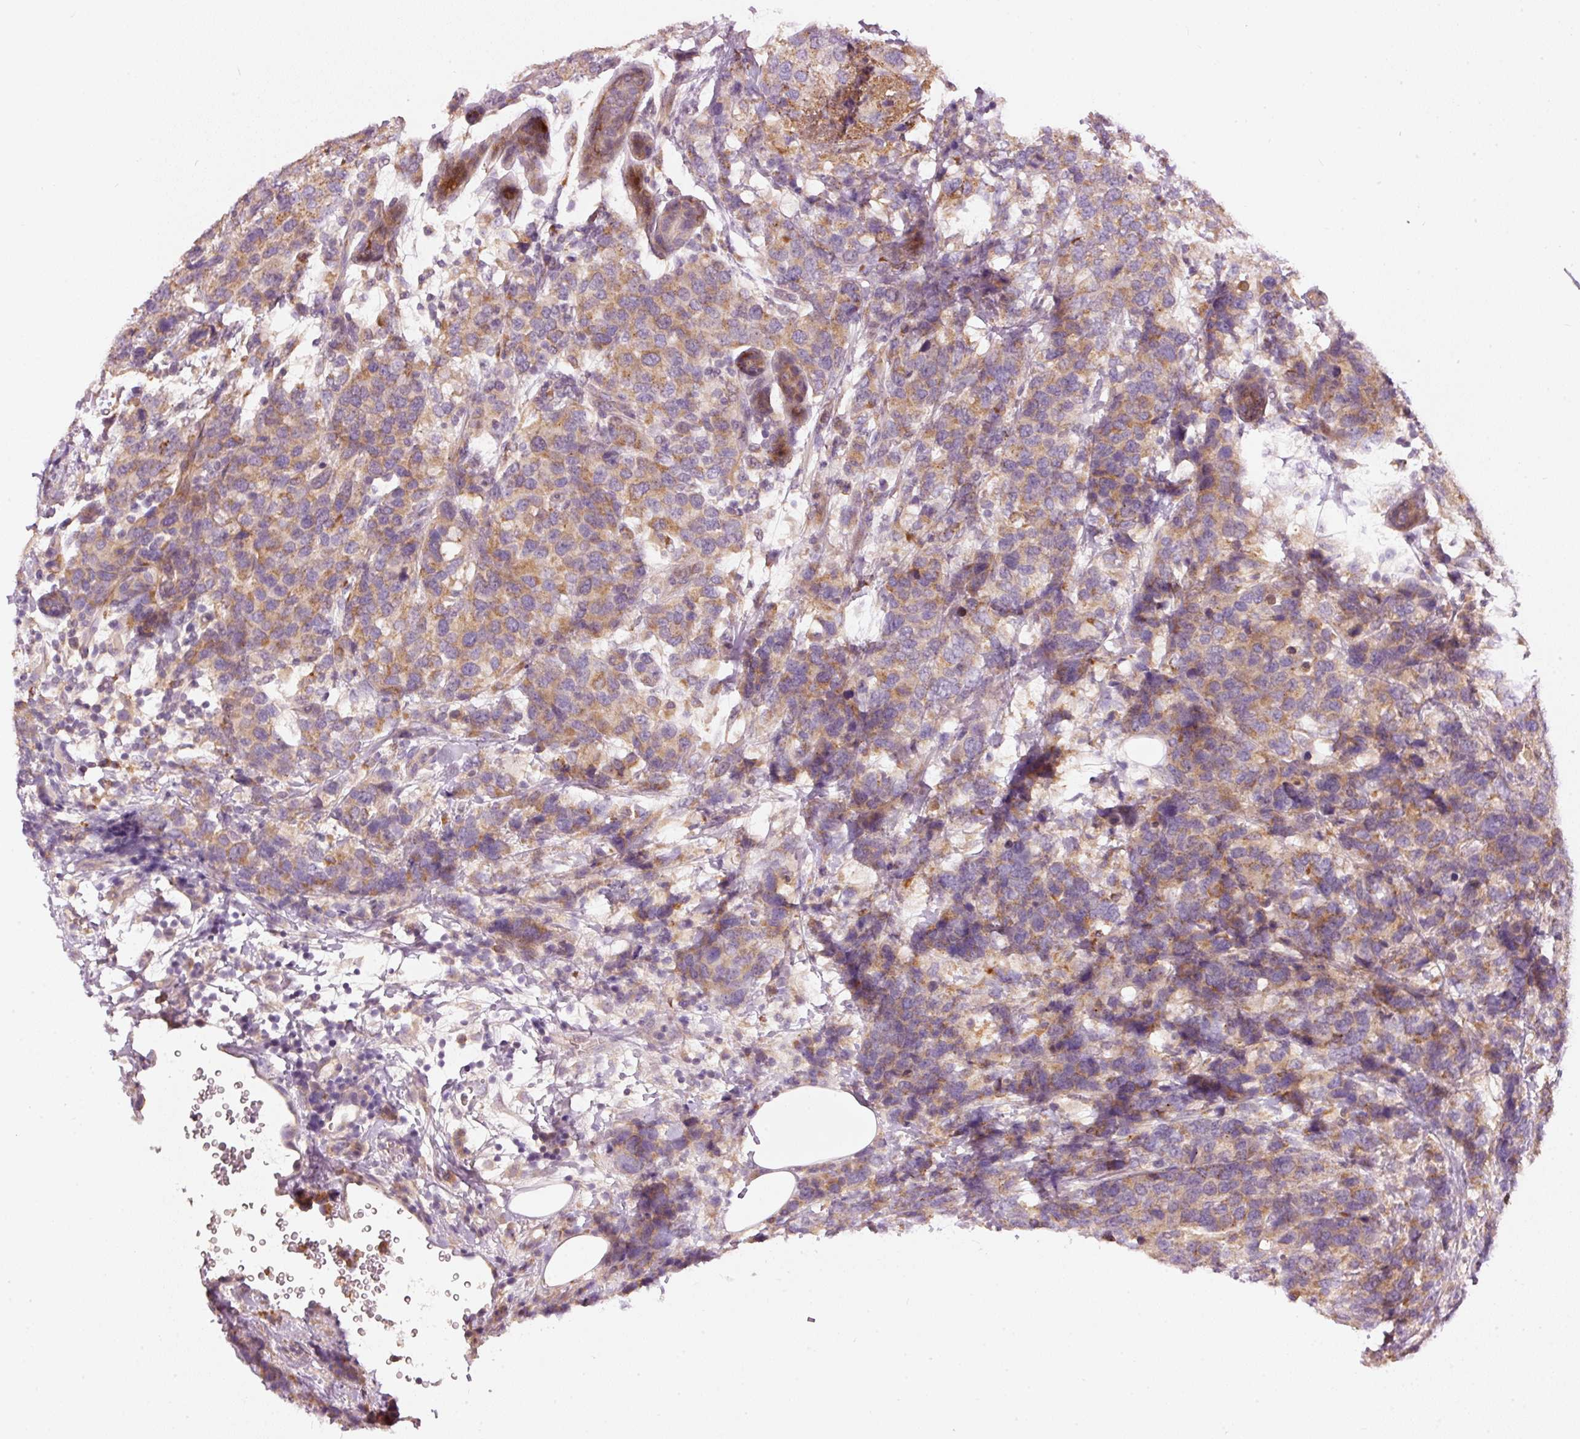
{"staining": {"intensity": "moderate", "quantity": ">75%", "location": "cytoplasmic/membranous"}, "tissue": "breast cancer", "cell_type": "Tumor cells", "image_type": "cancer", "snomed": [{"axis": "morphology", "description": "Lobular carcinoma"}, {"axis": "topography", "description": "Breast"}], "caption": "A medium amount of moderate cytoplasmic/membranous positivity is appreciated in about >75% of tumor cells in lobular carcinoma (breast) tissue.", "gene": "KLHL21", "patient": {"sex": "female", "age": 59}}